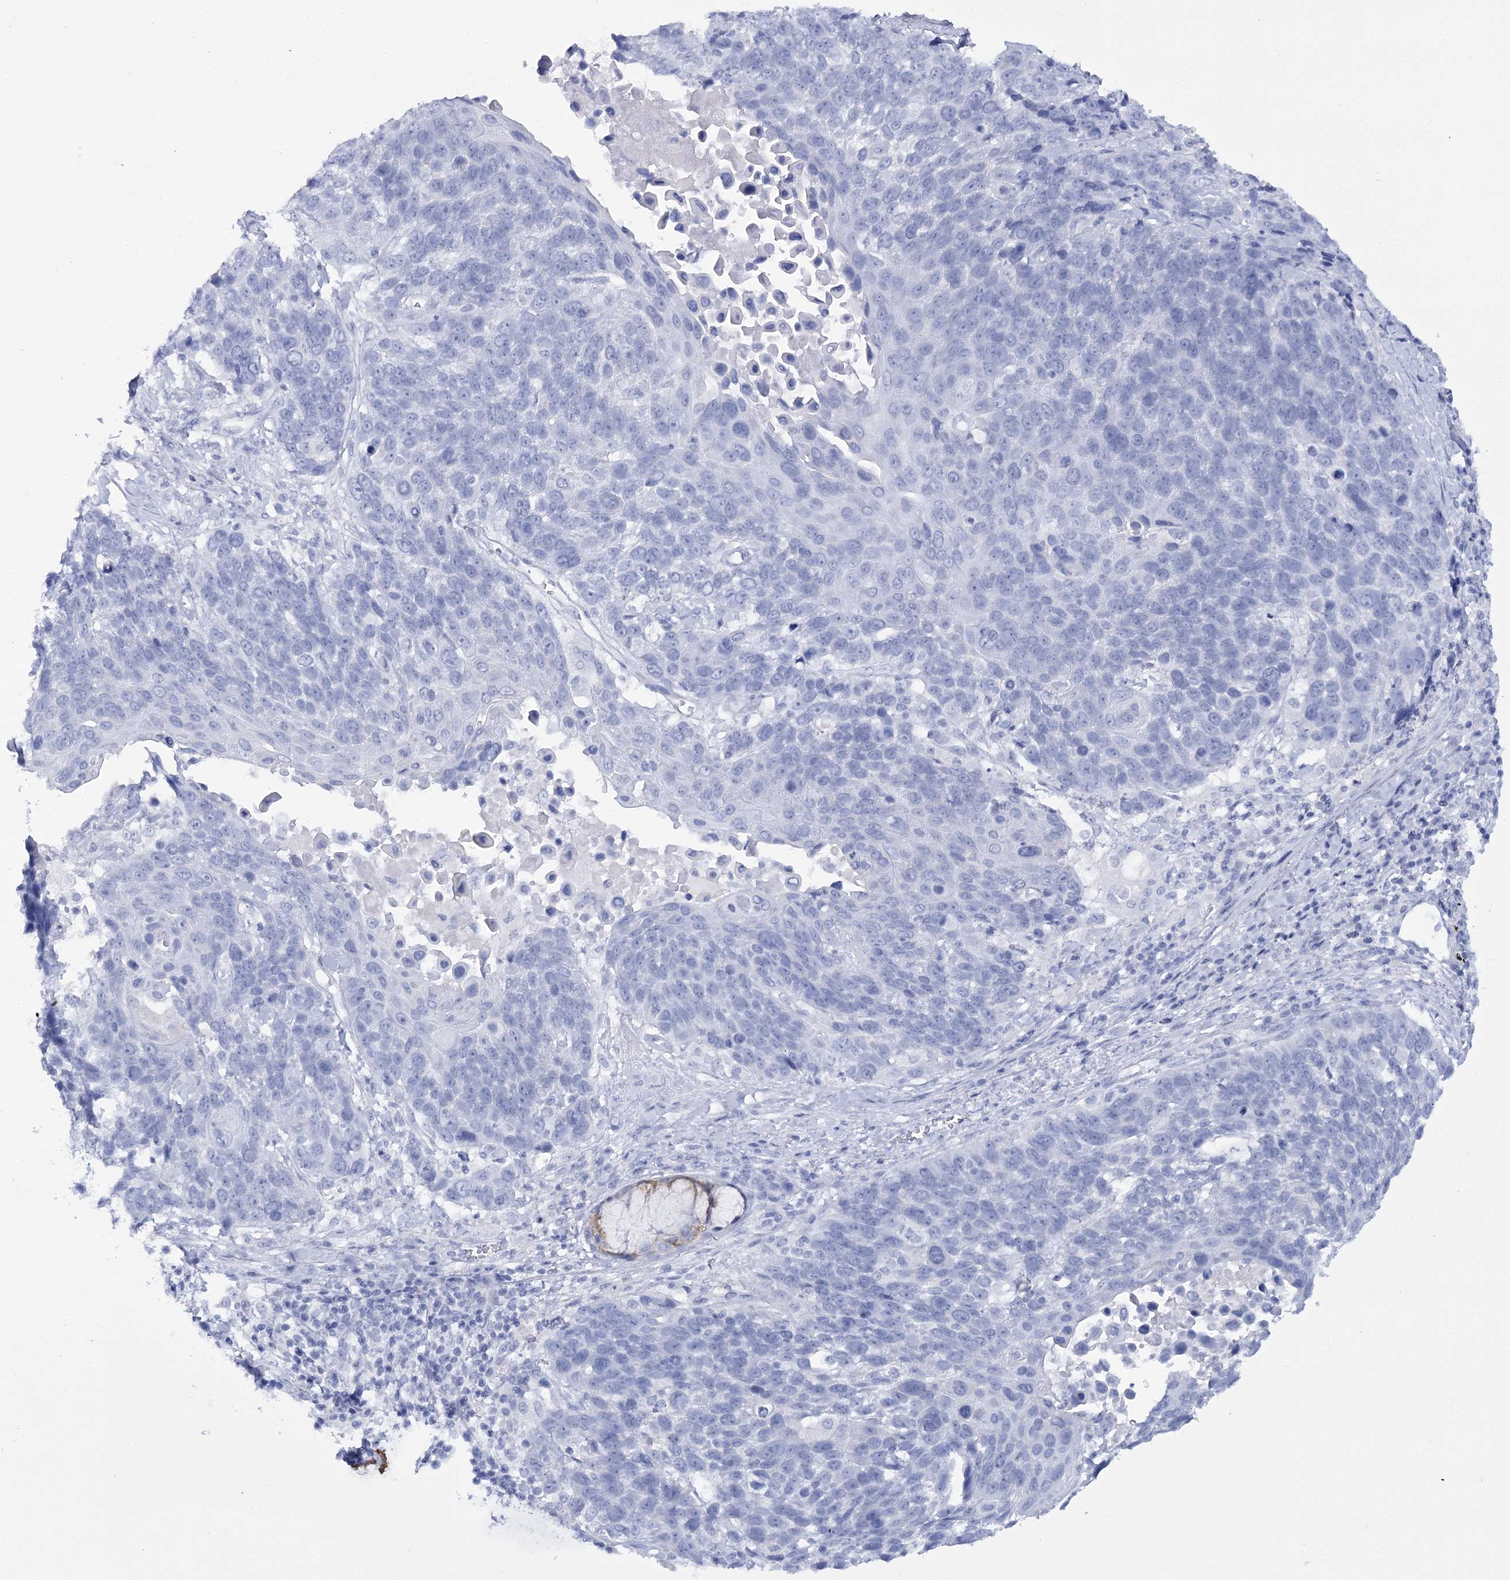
{"staining": {"intensity": "negative", "quantity": "none", "location": "none"}, "tissue": "lung cancer", "cell_type": "Tumor cells", "image_type": "cancer", "snomed": [{"axis": "morphology", "description": "Squamous cell carcinoma, NOS"}, {"axis": "topography", "description": "Lung"}], "caption": "Tumor cells show no significant protein expression in lung cancer. (Immunohistochemistry, brightfield microscopy, high magnification).", "gene": "RNF186", "patient": {"sex": "male", "age": 66}}